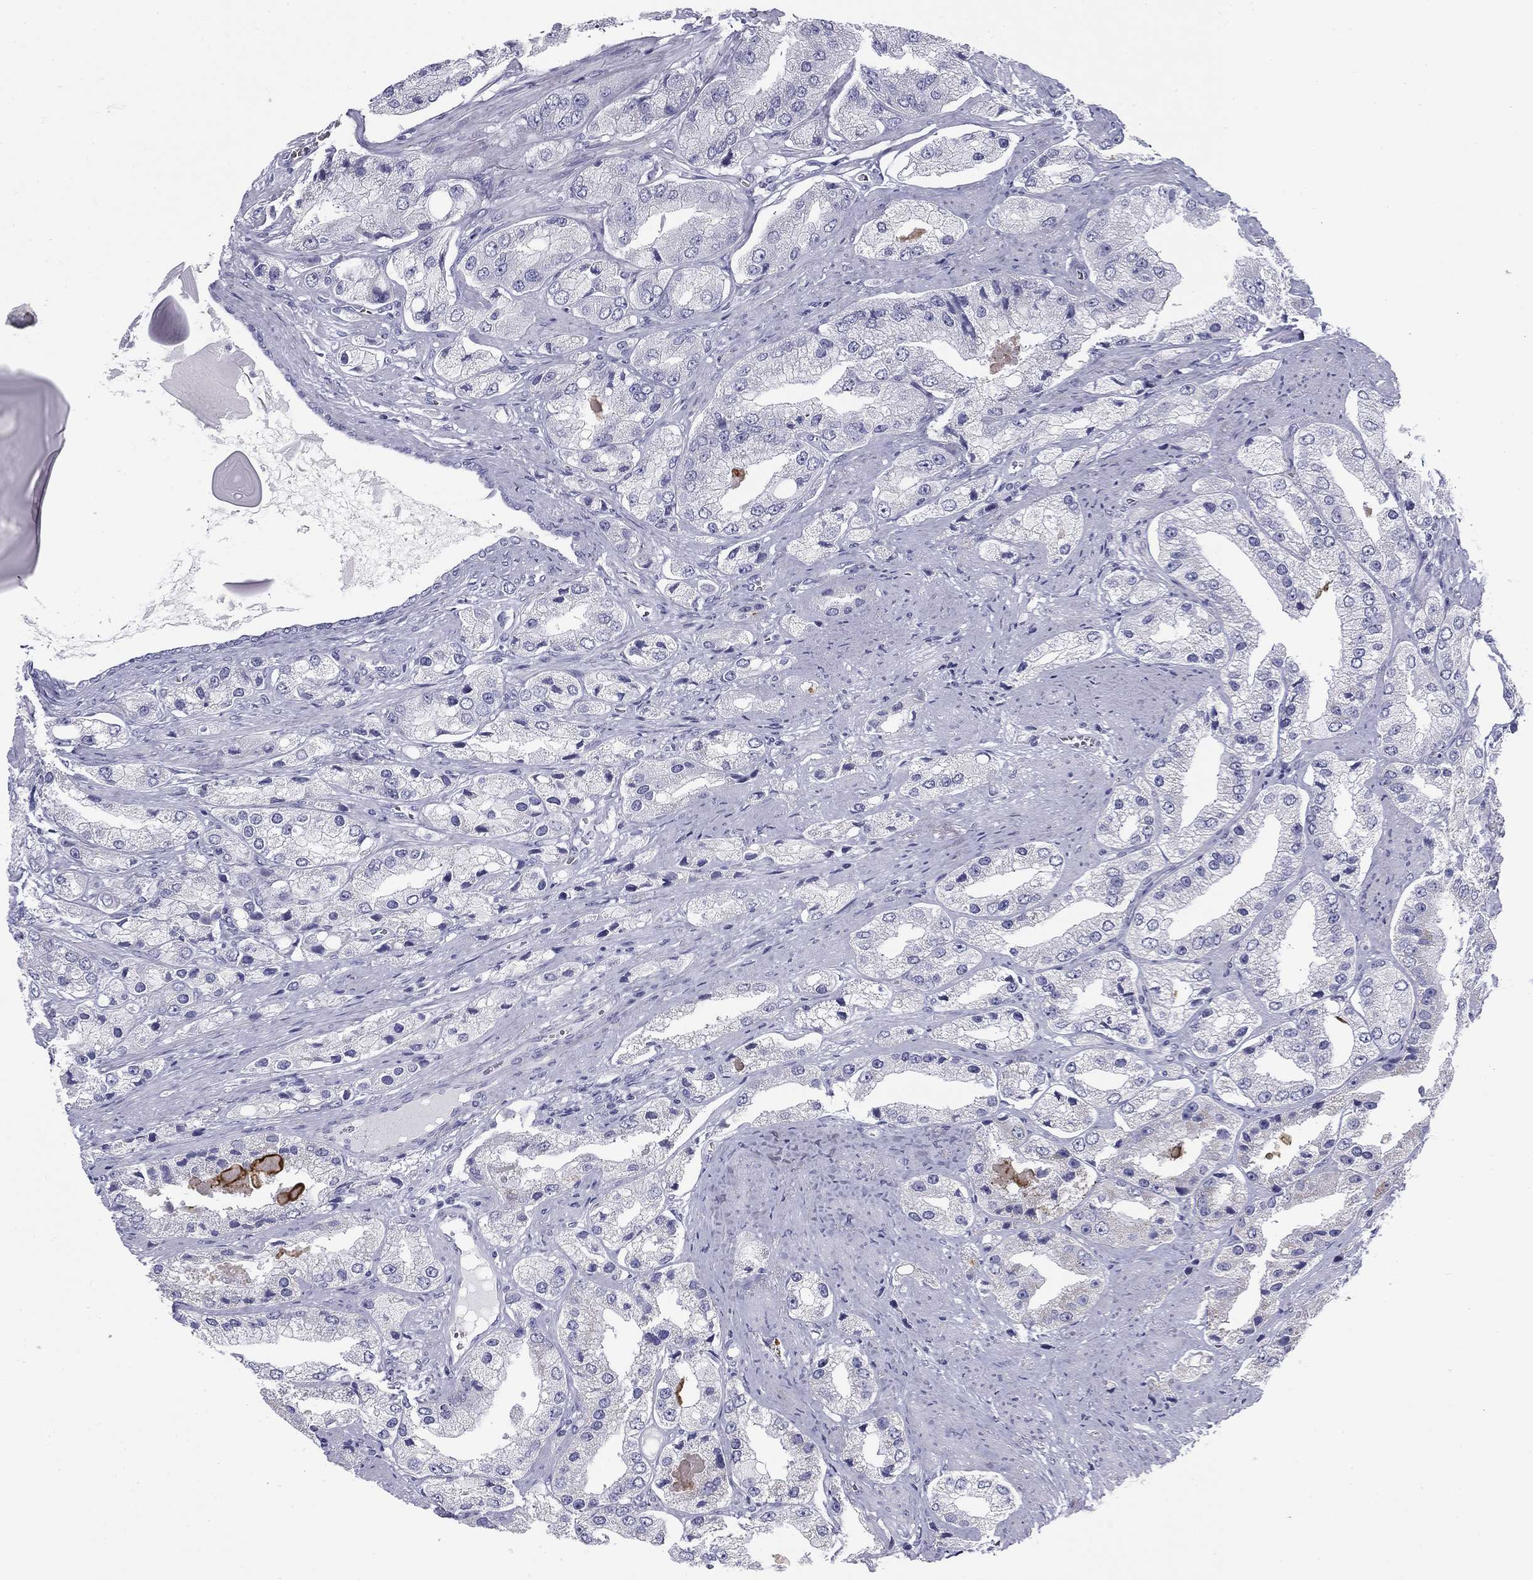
{"staining": {"intensity": "negative", "quantity": "none", "location": "none"}, "tissue": "prostate cancer", "cell_type": "Tumor cells", "image_type": "cancer", "snomed": [{"axis": "morphology", "description": "Adenocarcinoma, Low grade"}, {"axis": "topography", "description": "Prostate"}], "caption": "Prostate adenocarcinoma (low-grade) stained for a protein using IHC exhibits no positivity tumor cells.", "gene": "ZP2", "patient": {"sex": "male", "age": 69}}